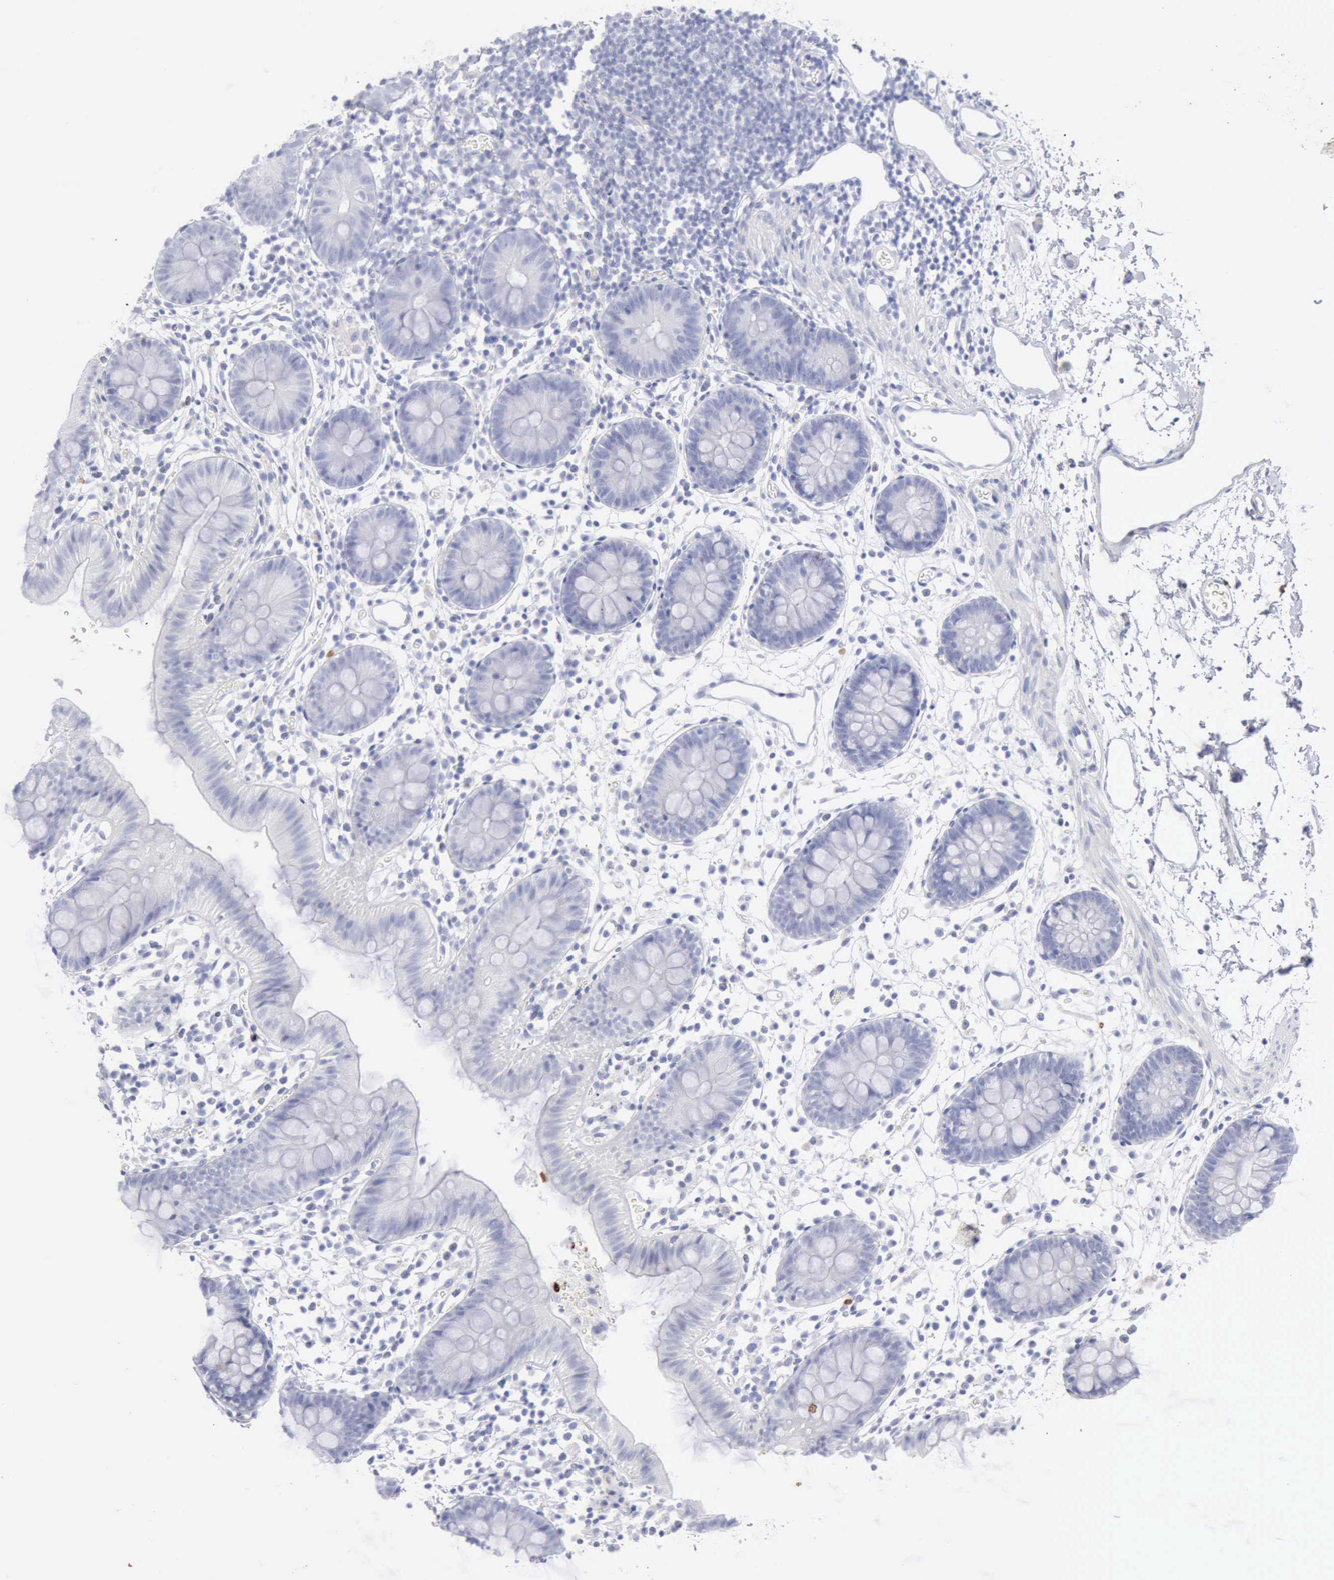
{"staining": {"intensity": "negative", "quantity": "none", "location": "none"}, "tissue": "colon", "cell_type": "Endothelial cells", "image_type": "normal", "snomed": [{"axis": "morphology", "description": "Normal tissue, NOS"}, {"axis": "topography", "description": "Colon"}], "caption": "This is a photomicrograph of IHC staining of benign colon, which shows no positivity in endothelial cells.", "gene": "KRT5", "patient": {"sex": "male", "age": 14}}